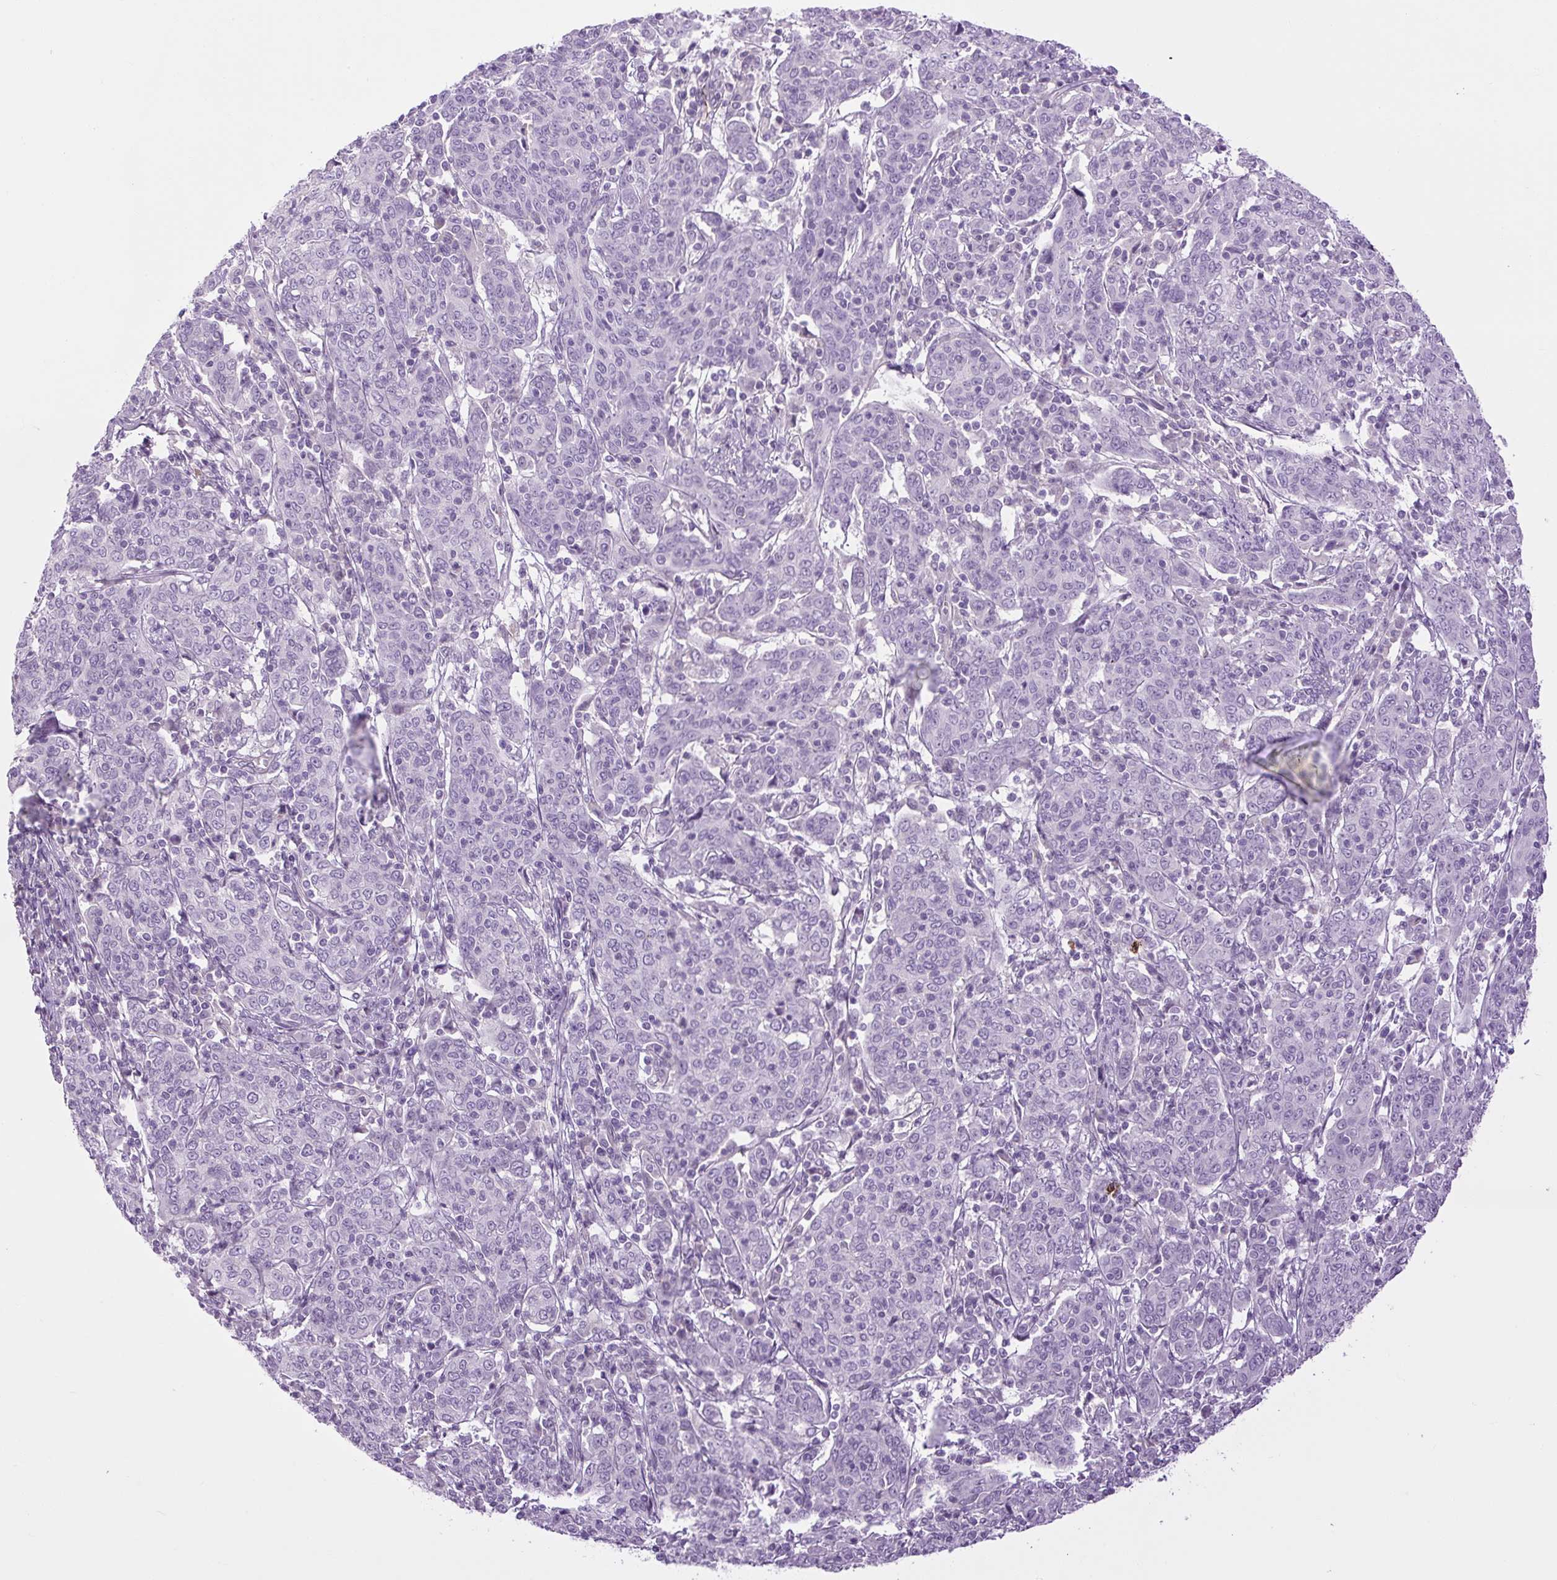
{"staining": {"intensity": "negative", "quantity": "none", "location": "none"}, "tissue": "cervical cancer", "cell_type": "Tumor cells", "image_type": "cancer", "snomed": [{"axis": "morphology", "description": "Squamous cell carcinoma, NOS"}, {"axis": "topography", "description": "Cervix"}], "caption": "A histopathology image of human cervical cancer is negative for staining in tumor cells.", "gene": "VWA7", "patient": {"sex": "female", "age": 67}}